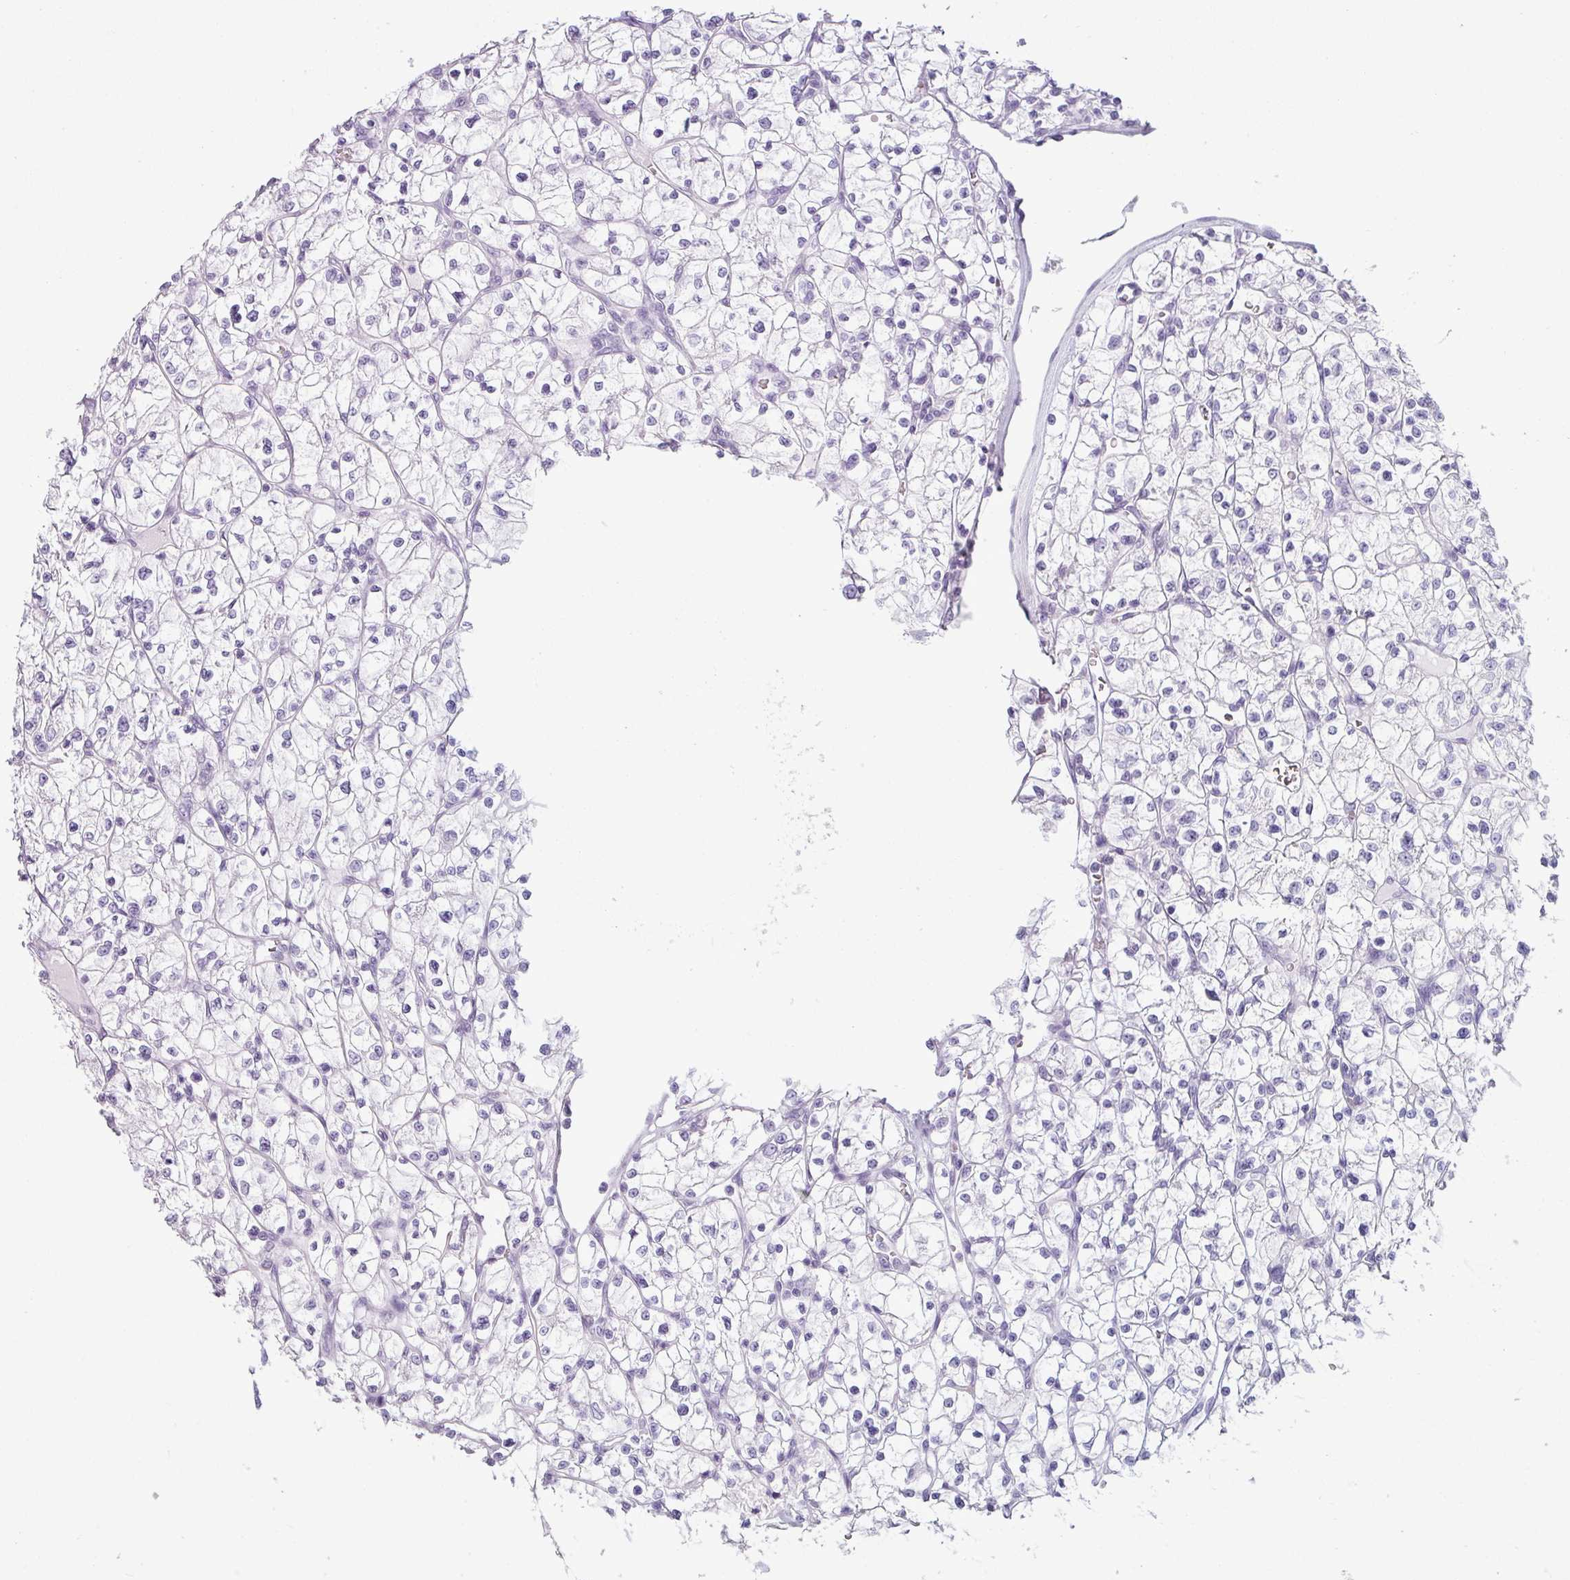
{"staining": {"intensity": "negative", "quantity": "none", "location": "none"}, "tissue": "renal cancer", "cell_type": "Tumor cells", "image_type": "cancer", "snomed": [{"axis": "morphology", "description": "Adenocarcinoma, NOS"}, {"axis": "topography", "description": "Kidney"}], "caption": "There is no significant staining in tumor cells of renal cancer (adenocarcinoma). (DAB IHC visualized using brightfield microscopy, high magnification).", "gene": "SCT", "patient": {"sex": "female", "age": 64}}